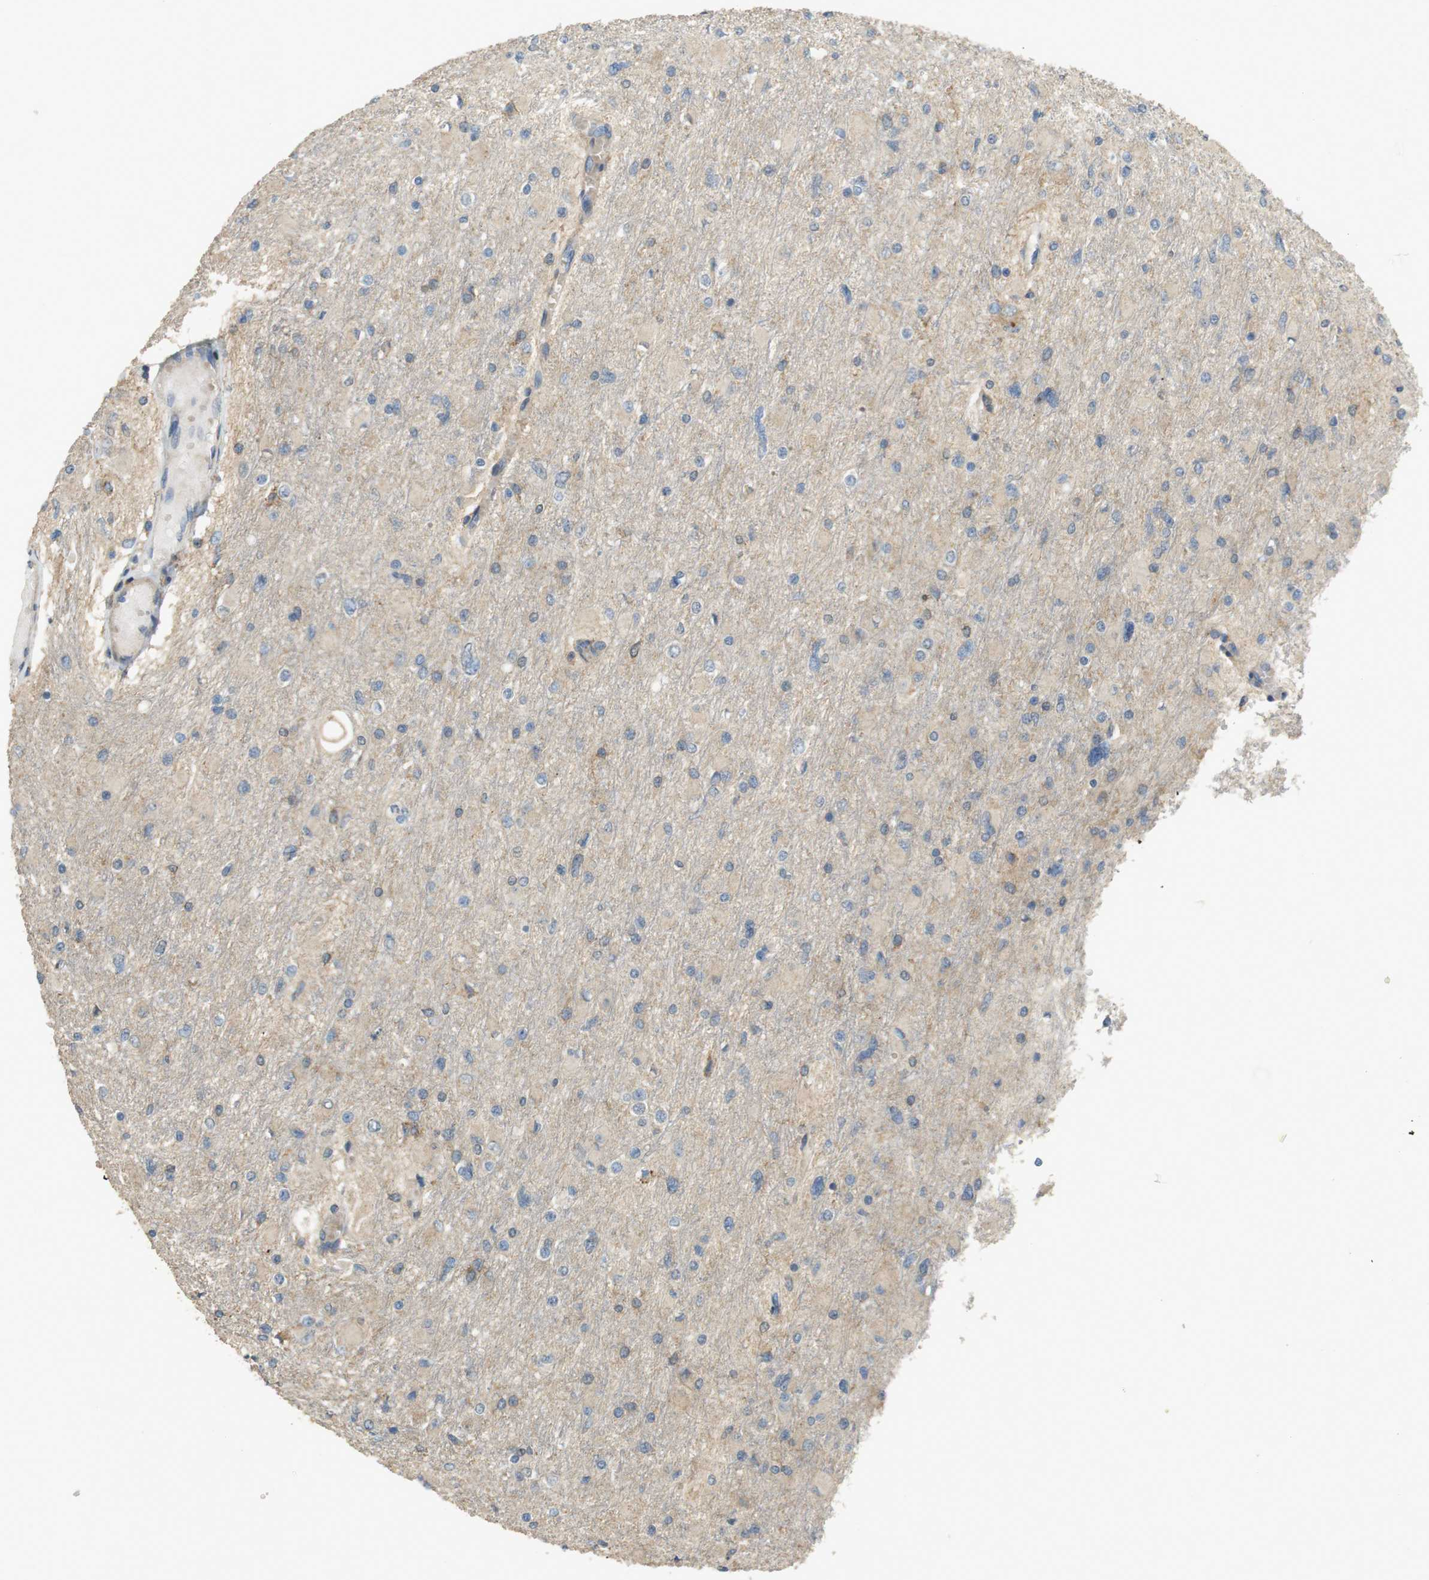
{"staining": {"intensity": "weak", "quantity": "25%-75%", "location": "cytoplasmic/membranous"}, "tissue": "glioma", "cell_type": "Tumor cells", "image_type": "cancer", "snomed": [{"axis": "morphology", "description": "Glioma, malignant, High grade"}, {"axis": "topography", "description": "Cerebral cortex"}], "caption": "There is low levels of weak cytoplasmic/membranous staining in tumor cells of high-grade glioma (malignant), as demonstrated by immunohistochemical staining (brown color).", "gene": "ARHGAP24", "patient": {"sex": "female", "age": 36}}